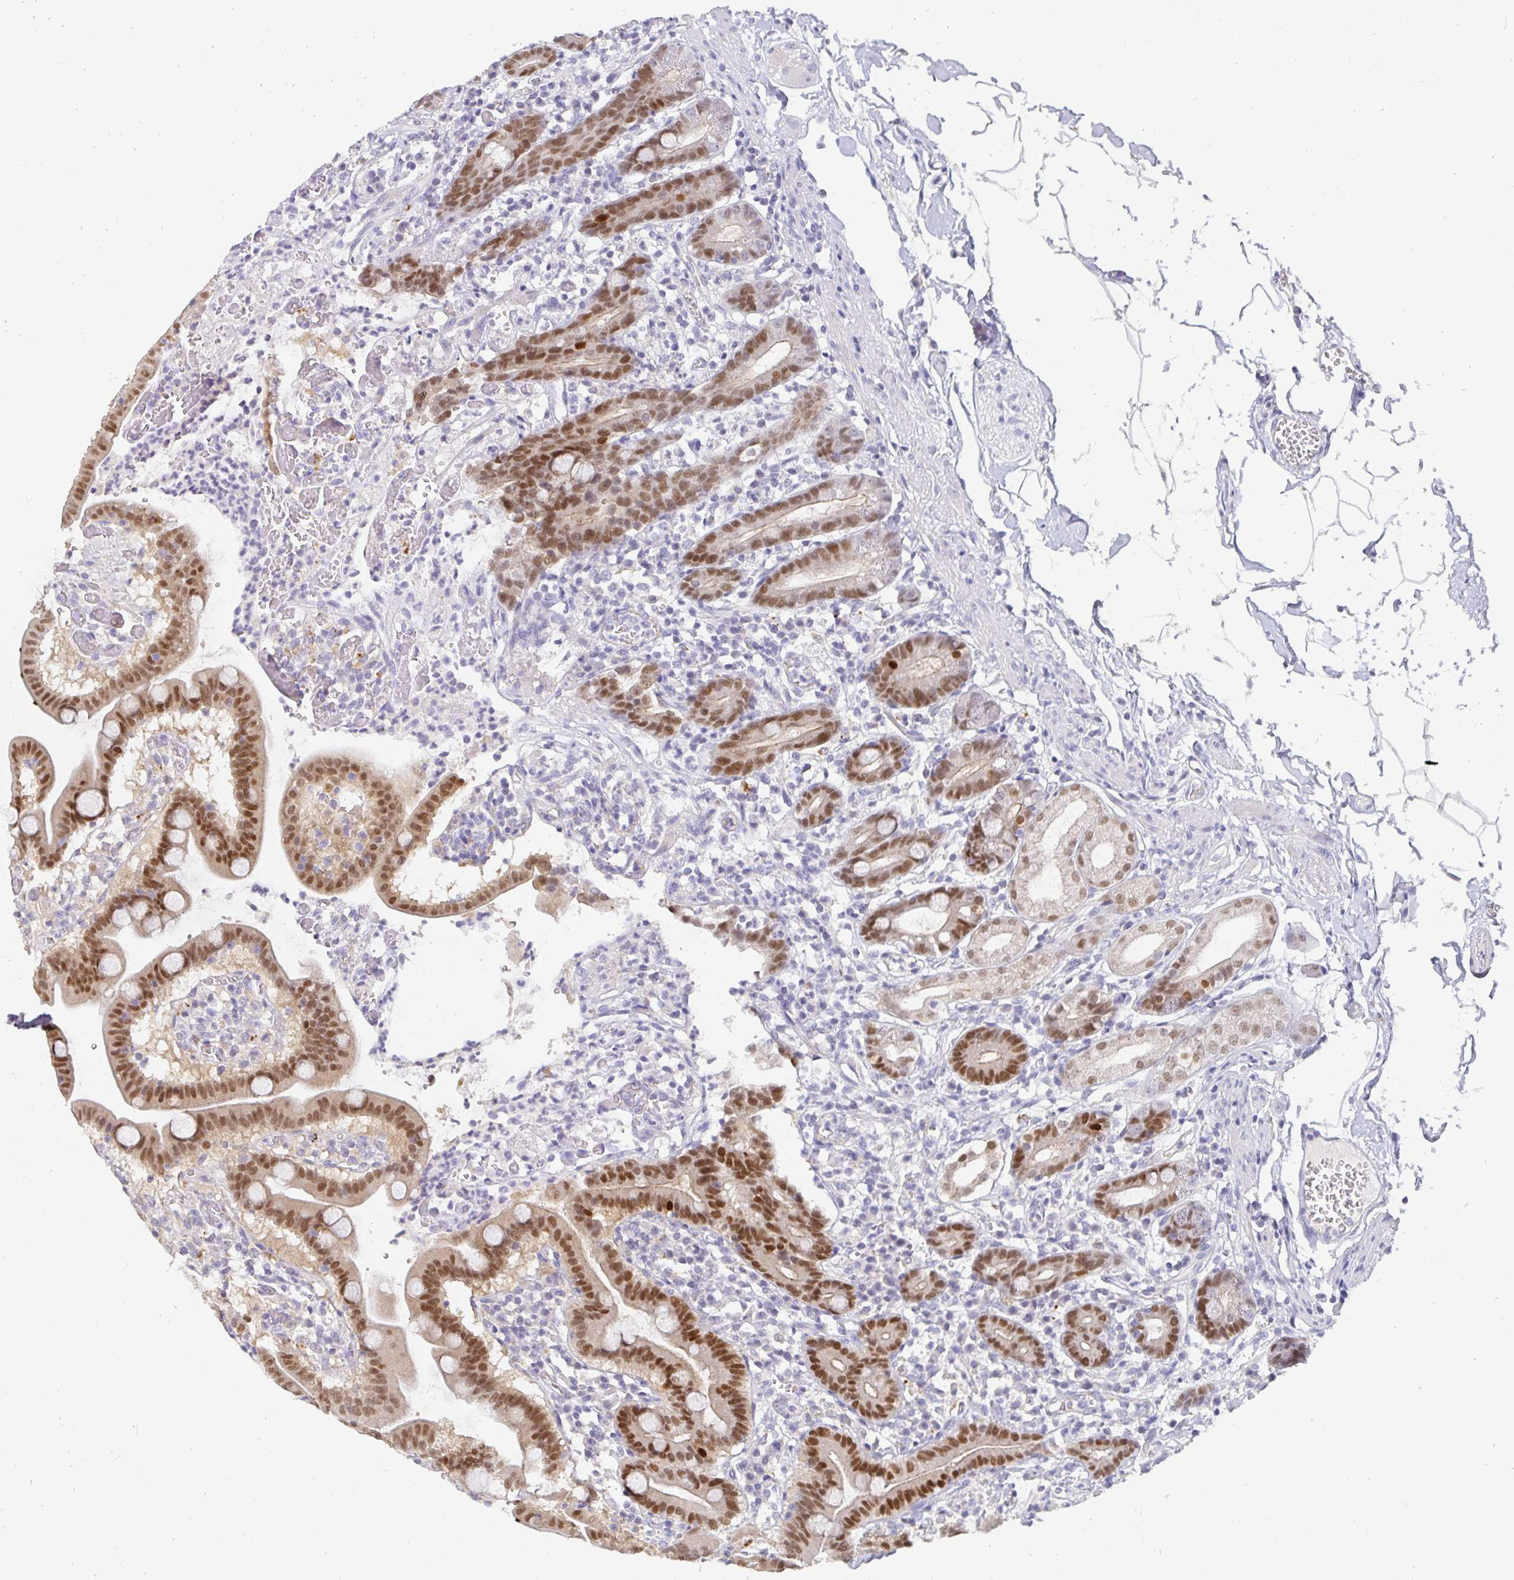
{"staining": {"intensity": "moderate", "quantity": ">75%", "location": "nuclear"}, "tissue": "duodenum", "cell_type": "Glandular cells", "image_type": "normal", "snomed": [{"axis": "morphology", "description": "Normal tissue, NOS"}, {"axis": "topography", "description": "Pancreas"}, {"axis": "topography", "description": "Duodenum"}], "caption": "Glandular cells display medium levels of moderate nuclear staining in about >75% of cells in normal human duodenum. Ihc stains the protein in brown and the nuclei are stained blue.", "gene": "PDX1", "patient": {"sex": "male", "age": 59}}